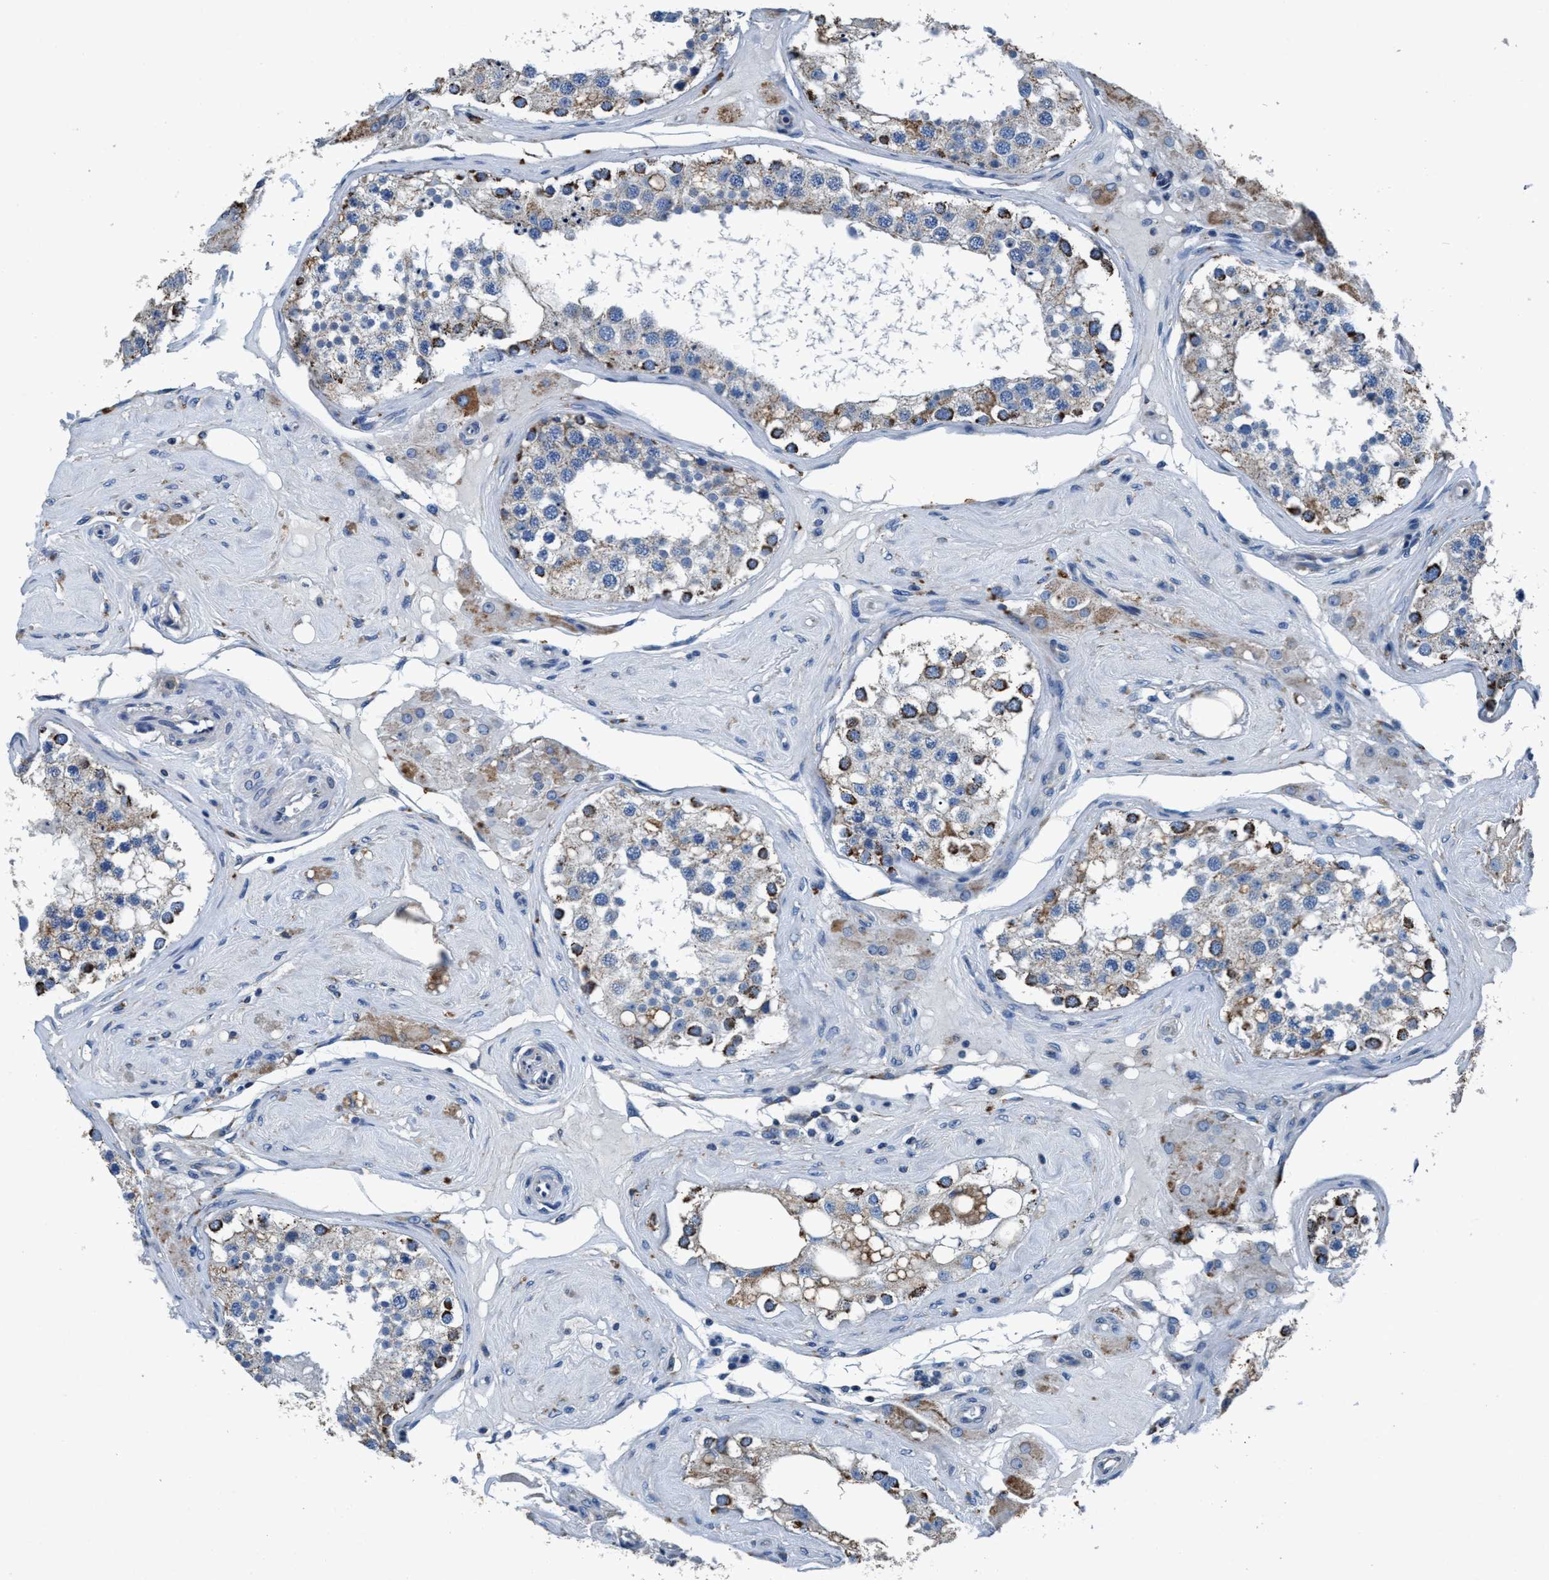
{"staining": {"intensity": "strong", "quantity": "<25%", "location": "cytoplasmic/membranous"}, "tissue": "testis", "cell_type": "Cells in seminiferous ducts", "image_type": "normal", "snomed": [{"axis": "morphology", "description": "Normal tissue, NOS"}, {"axis": "topography", "description": "Testis"}], "caption": "This is a photomicrograph of IHC staining of unremarkable testis, which shows strong positivity in the cytoplasmic/membranous of cells in seminiferous ducts.", "gene": "ANKFN1", "patient": {"sex": "male", "age": 68}}